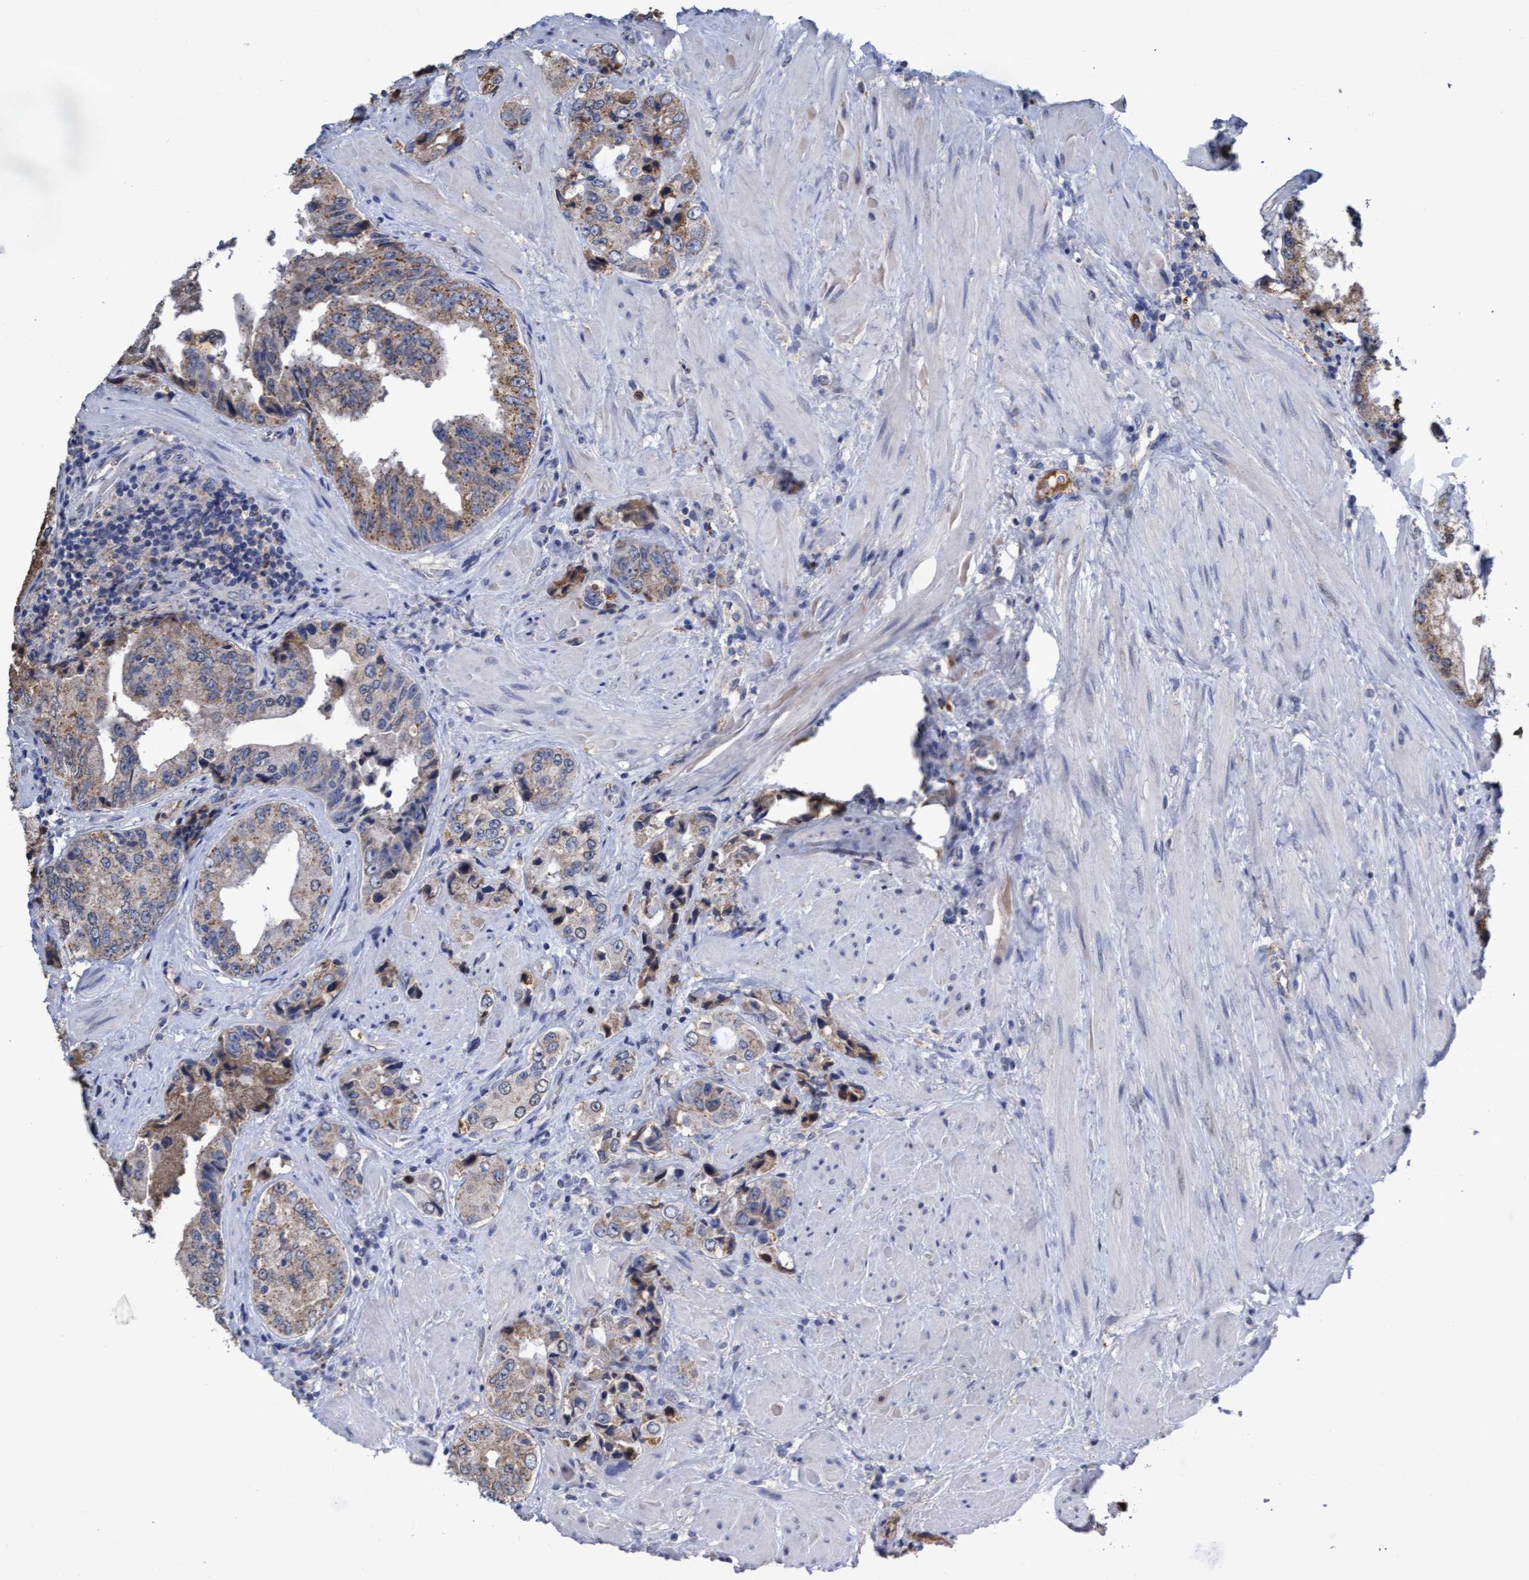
{"staining": {"intensity": "weak", "quantity": "<25%", "location": "cytoplasmic/membranous"}, "tissue": "prostate cancer", "cell_type": "Tumor cells", "image_type": "cancer", "snomed": [{"axis": "morphology", "description": "Adenocarcinoma, High grade"}, {"axis": "topography", "description": "Prostate"}], "caption": "Prostate high-grade adenocarcinoma stained for a protein using immunohistochemistry (IHC) exhibits no positivity tumor cells.", "gene": "GPR39", "patient": {"sex": "male", "age": 61}}